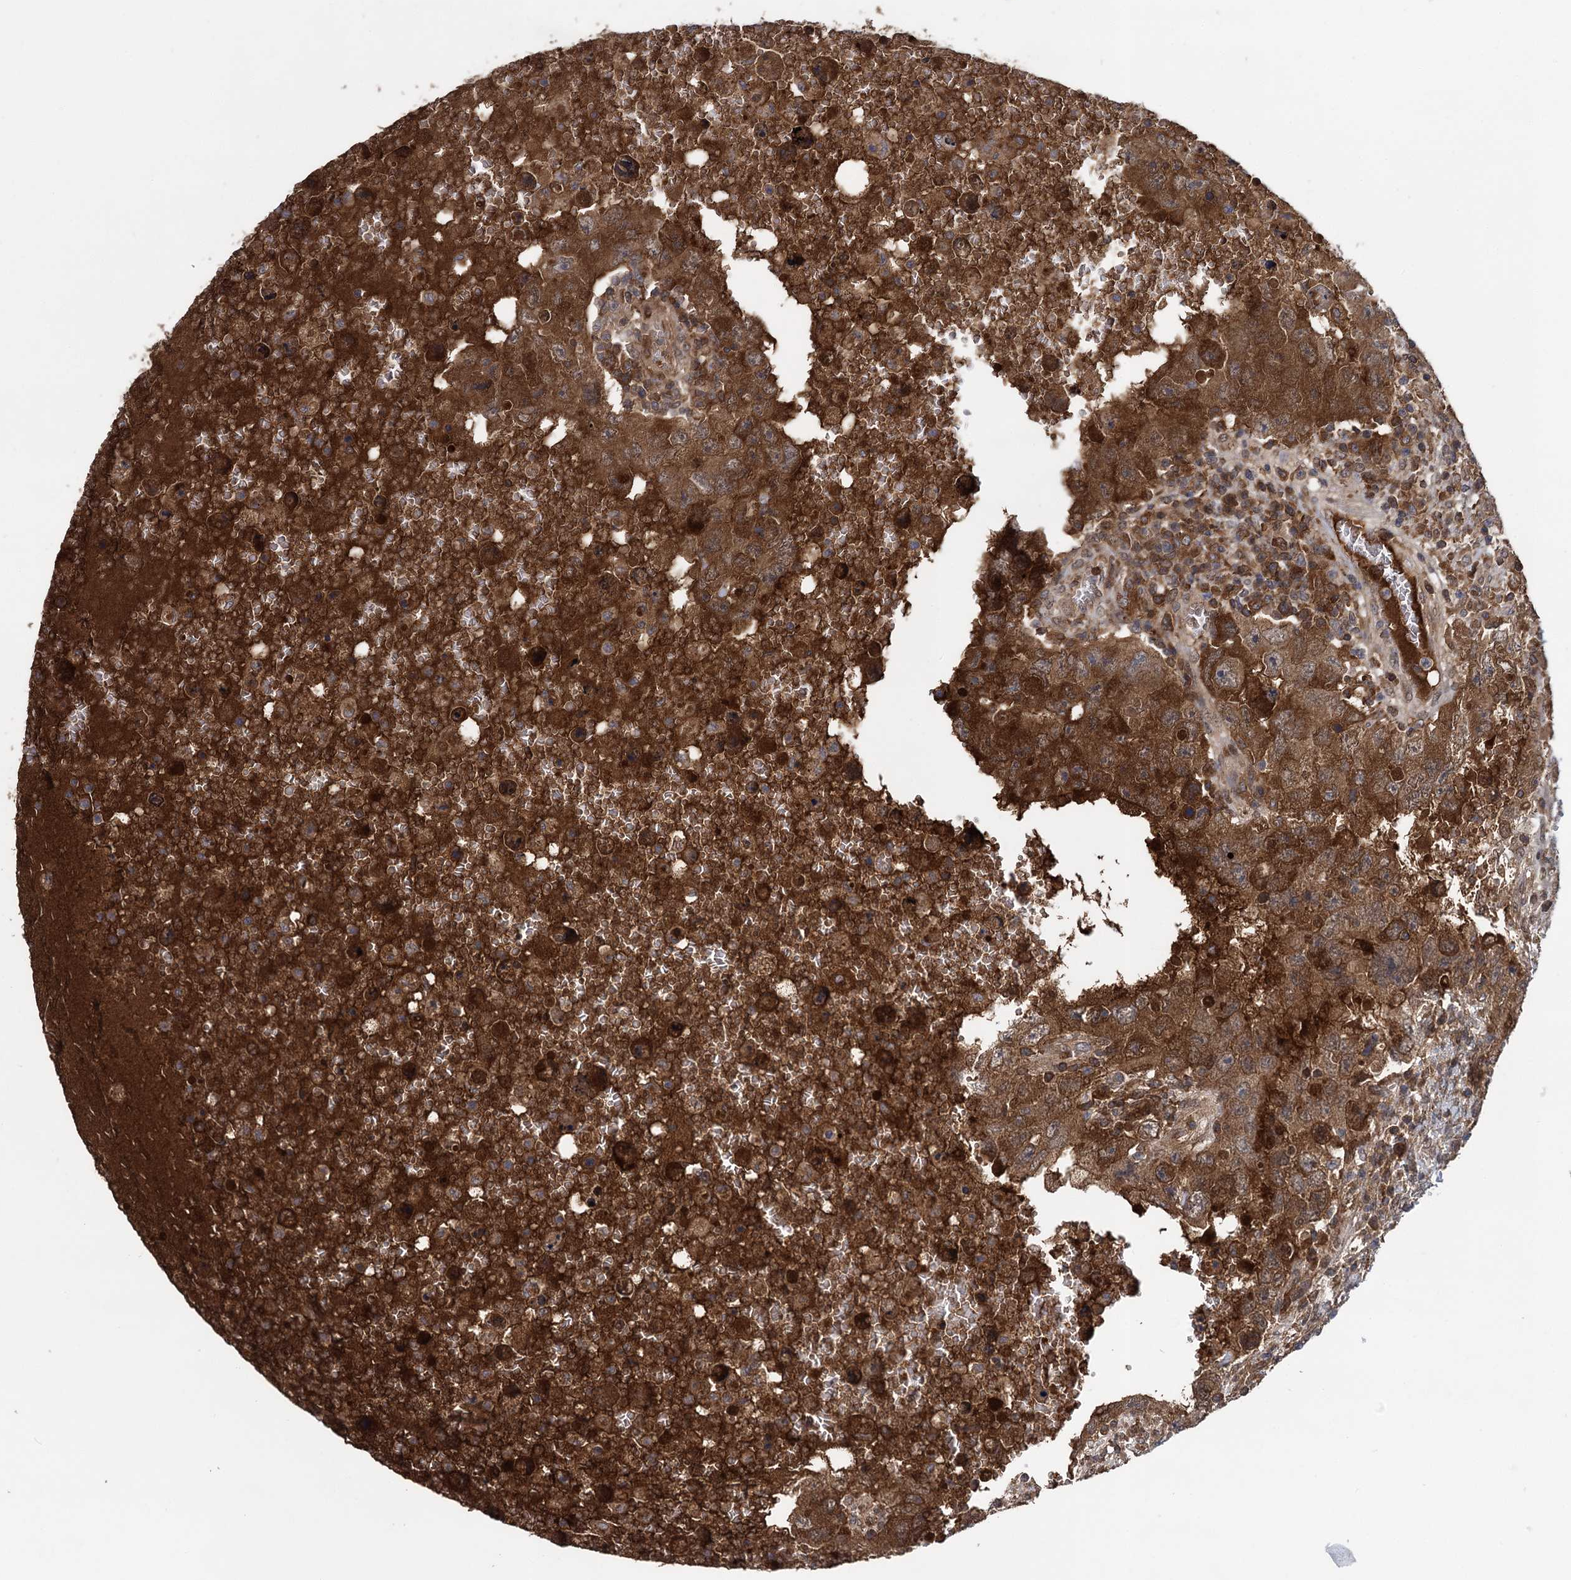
{"staining": {"intensity": "strong", "quantity": ">75%", "location": "cytoplasmic/membranous"}, "tissue": "testis cancer", "cell_type": "Tumor cells", "image_type": "cancer", "snomed": [{"axis": "morphology", "description": "Carcinoma, Embryonal, NOS"}, {"axis": "topography", "description": "Testis"}], "caption": "Protein expression by immunohistochemistry (IHC) displays strong cytoplasmic/membranous expression in approximately >75% of tumor cells in testis cancer (embryonal carcinoma).", "gene": "GLO1", "patient": {"sex": "male", "age": 26}}